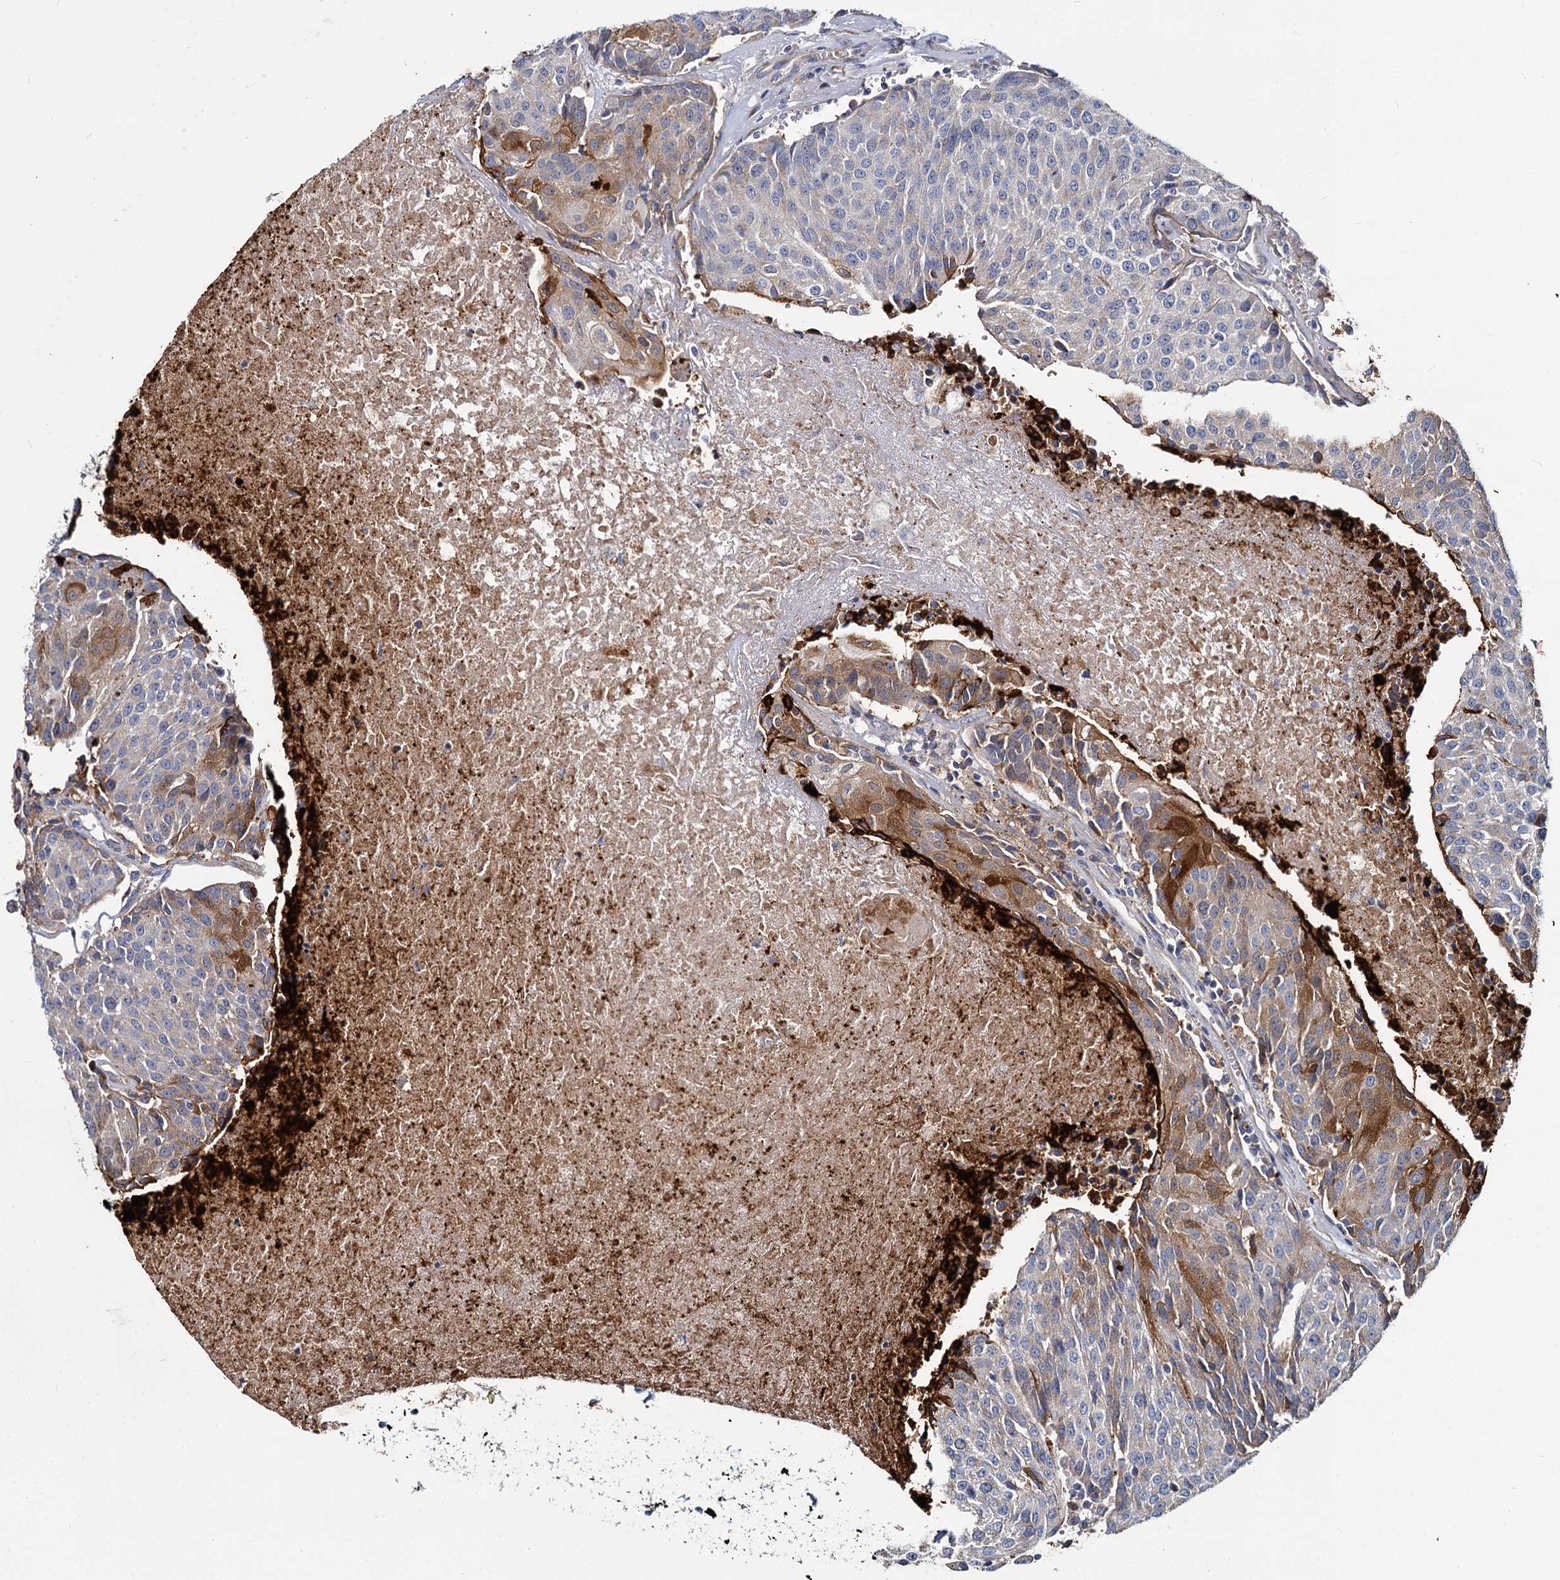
{"staining": {"intensity": "moderate", "quantity": "<25%", "location": "cytoplasmic/membranous"}, "tissue": "urothelial cancer", "cell_type": "Tumor cells", "image_type": "cancer", "snomed": [{"axis": "morphology", "description": "Urothelial carcinoma, High grade"}, {"axis": "topography", "description": "Urinary bladder"}], "caption": "High-magnification brightfield microscopy of urothelial carcinoma (high-grade) stained with DAB (brown) and counterstained with hematoxylin (blue). tumor cells exhibit moderate cytoplasmic/membranous expression is present in approximately<25% of cells. (IHC, brightfield microscopy, high magnification).", "gene": "DCUN1D2", "patient": {"sex": "female", "age": 85}}